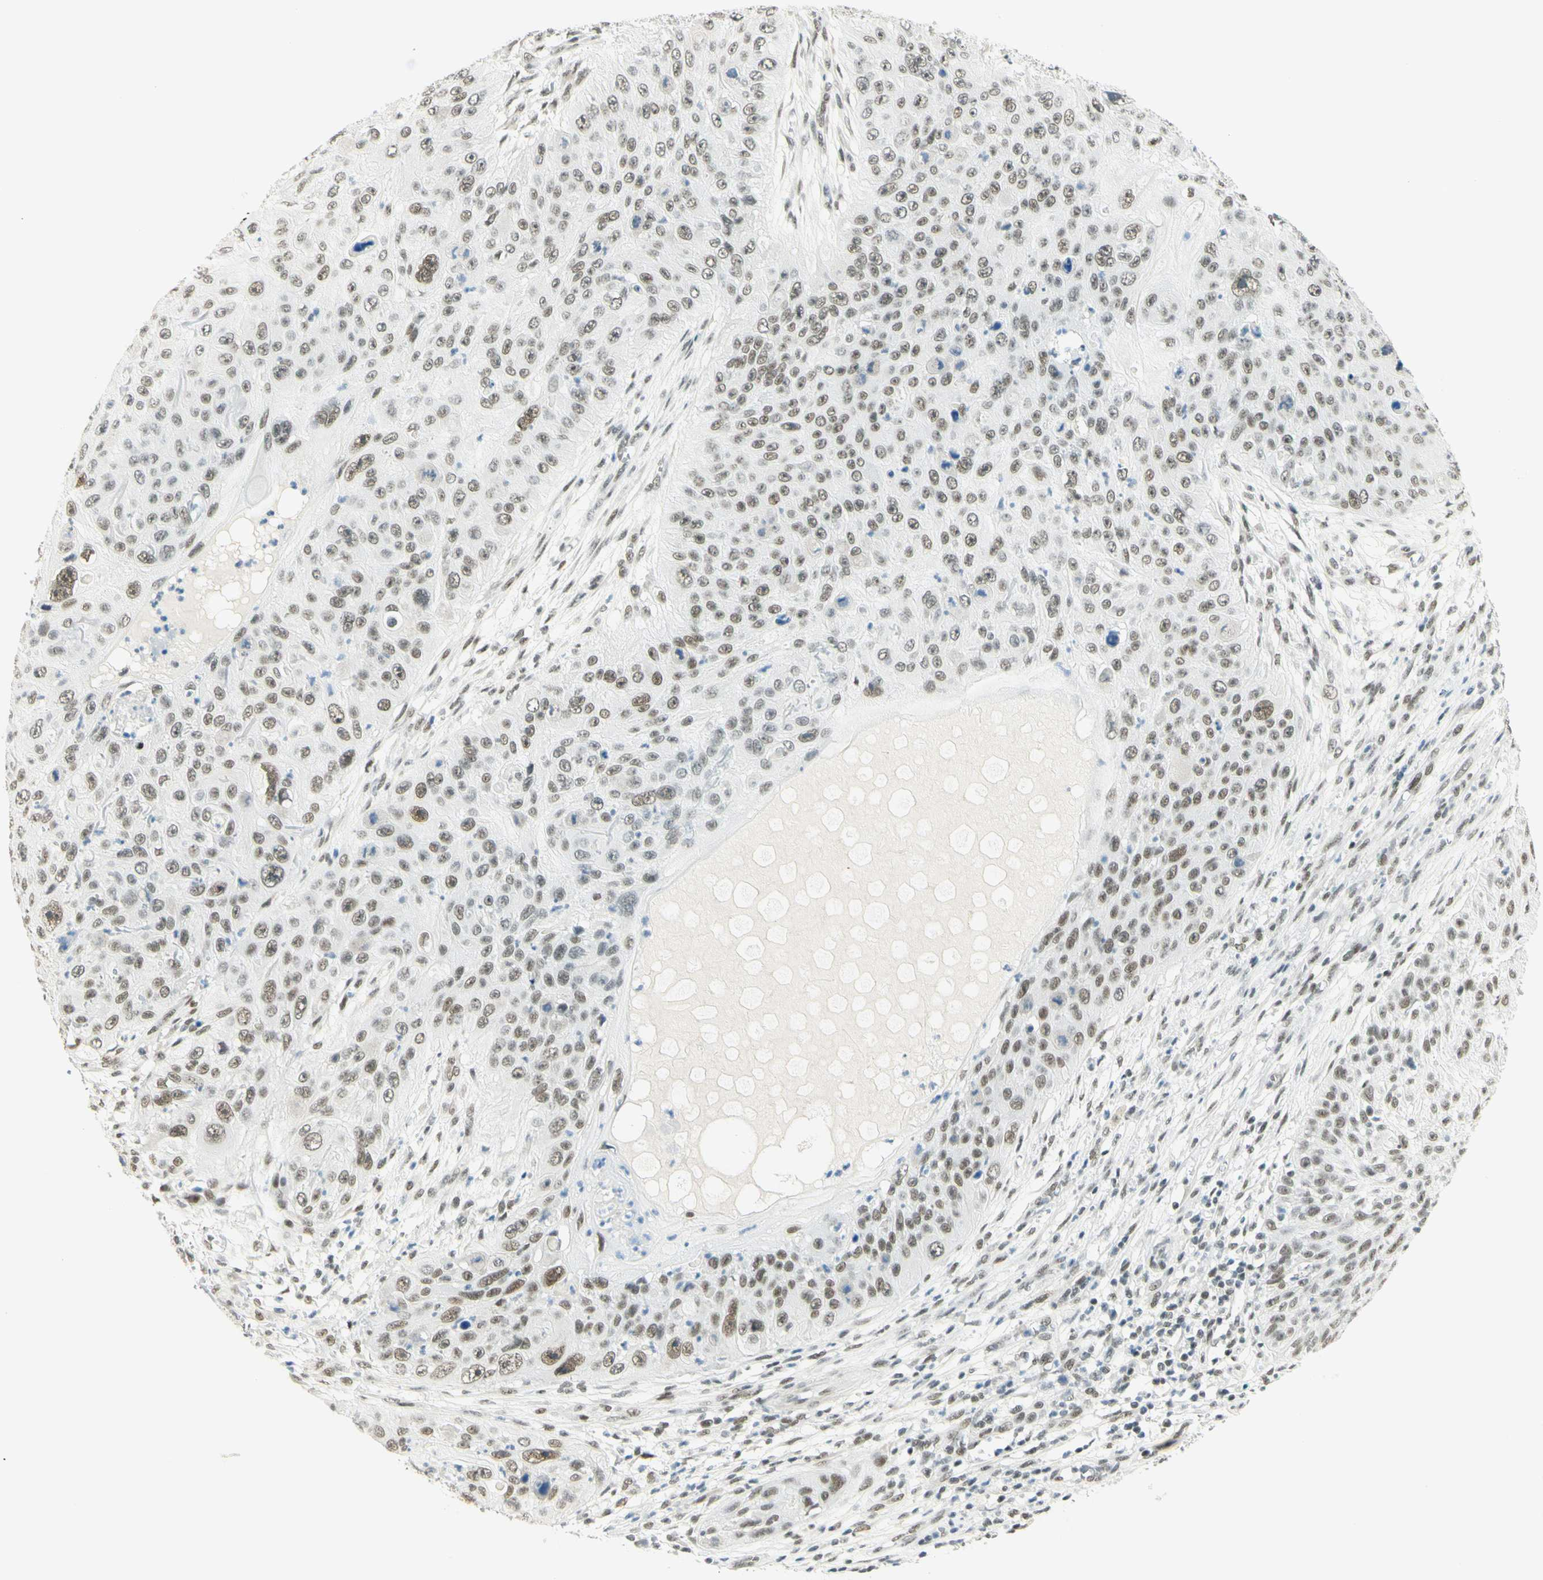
{"staining": {"intensity": "weak", "quantity": ">75%", "location": "nuclear"}, "tissue": "skin cancer", "cell_type": "Tumor cells", "image_type": "cancer", "snomed": [{"axis": "morphology", "description": "Squamous cell carcinoma, NOS"}, {"axis": "topography", "description": "Skin"}], "caption": "Tumor cells show weak nuclear expression in approximately >75% of cells in skin cancer.", "gene": "PMS2", "patient": {"sex": "female", "age": 80}}